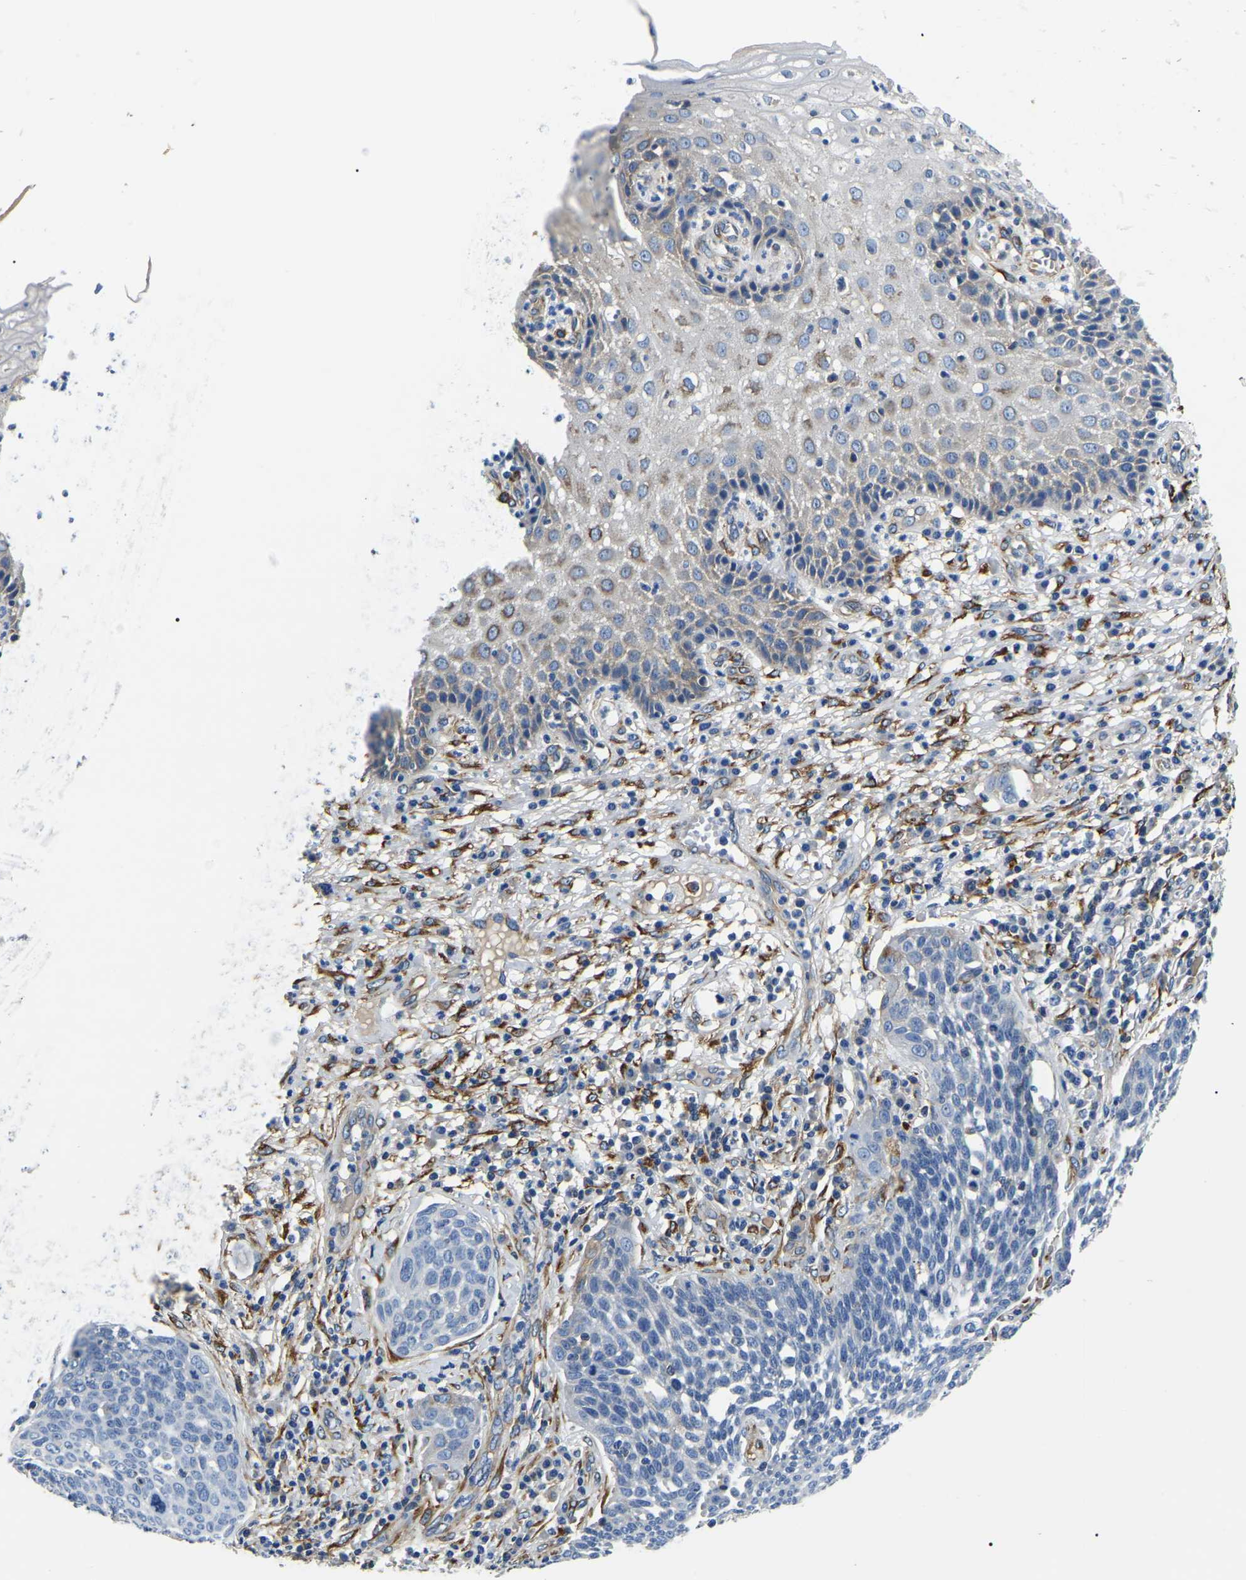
{"staining": {"intensity": "negative", "quantity": "none", "location": "none"}, "tissue": "cervical cancer", "cell_type": "Tumor cells", "image_type": "cancer", "snomed": [{"axis": "morphology", "description": "Squamous cell carcinoma, NOS"}, {"axis": "topography", "description": "Cervix"}], "caption": "The photomicrograph reveals no staining of tumor cells in cervical squamous cell carcinoma.", "gene": "DUSP8", "patient": {"sex": "female", "age": 34}}